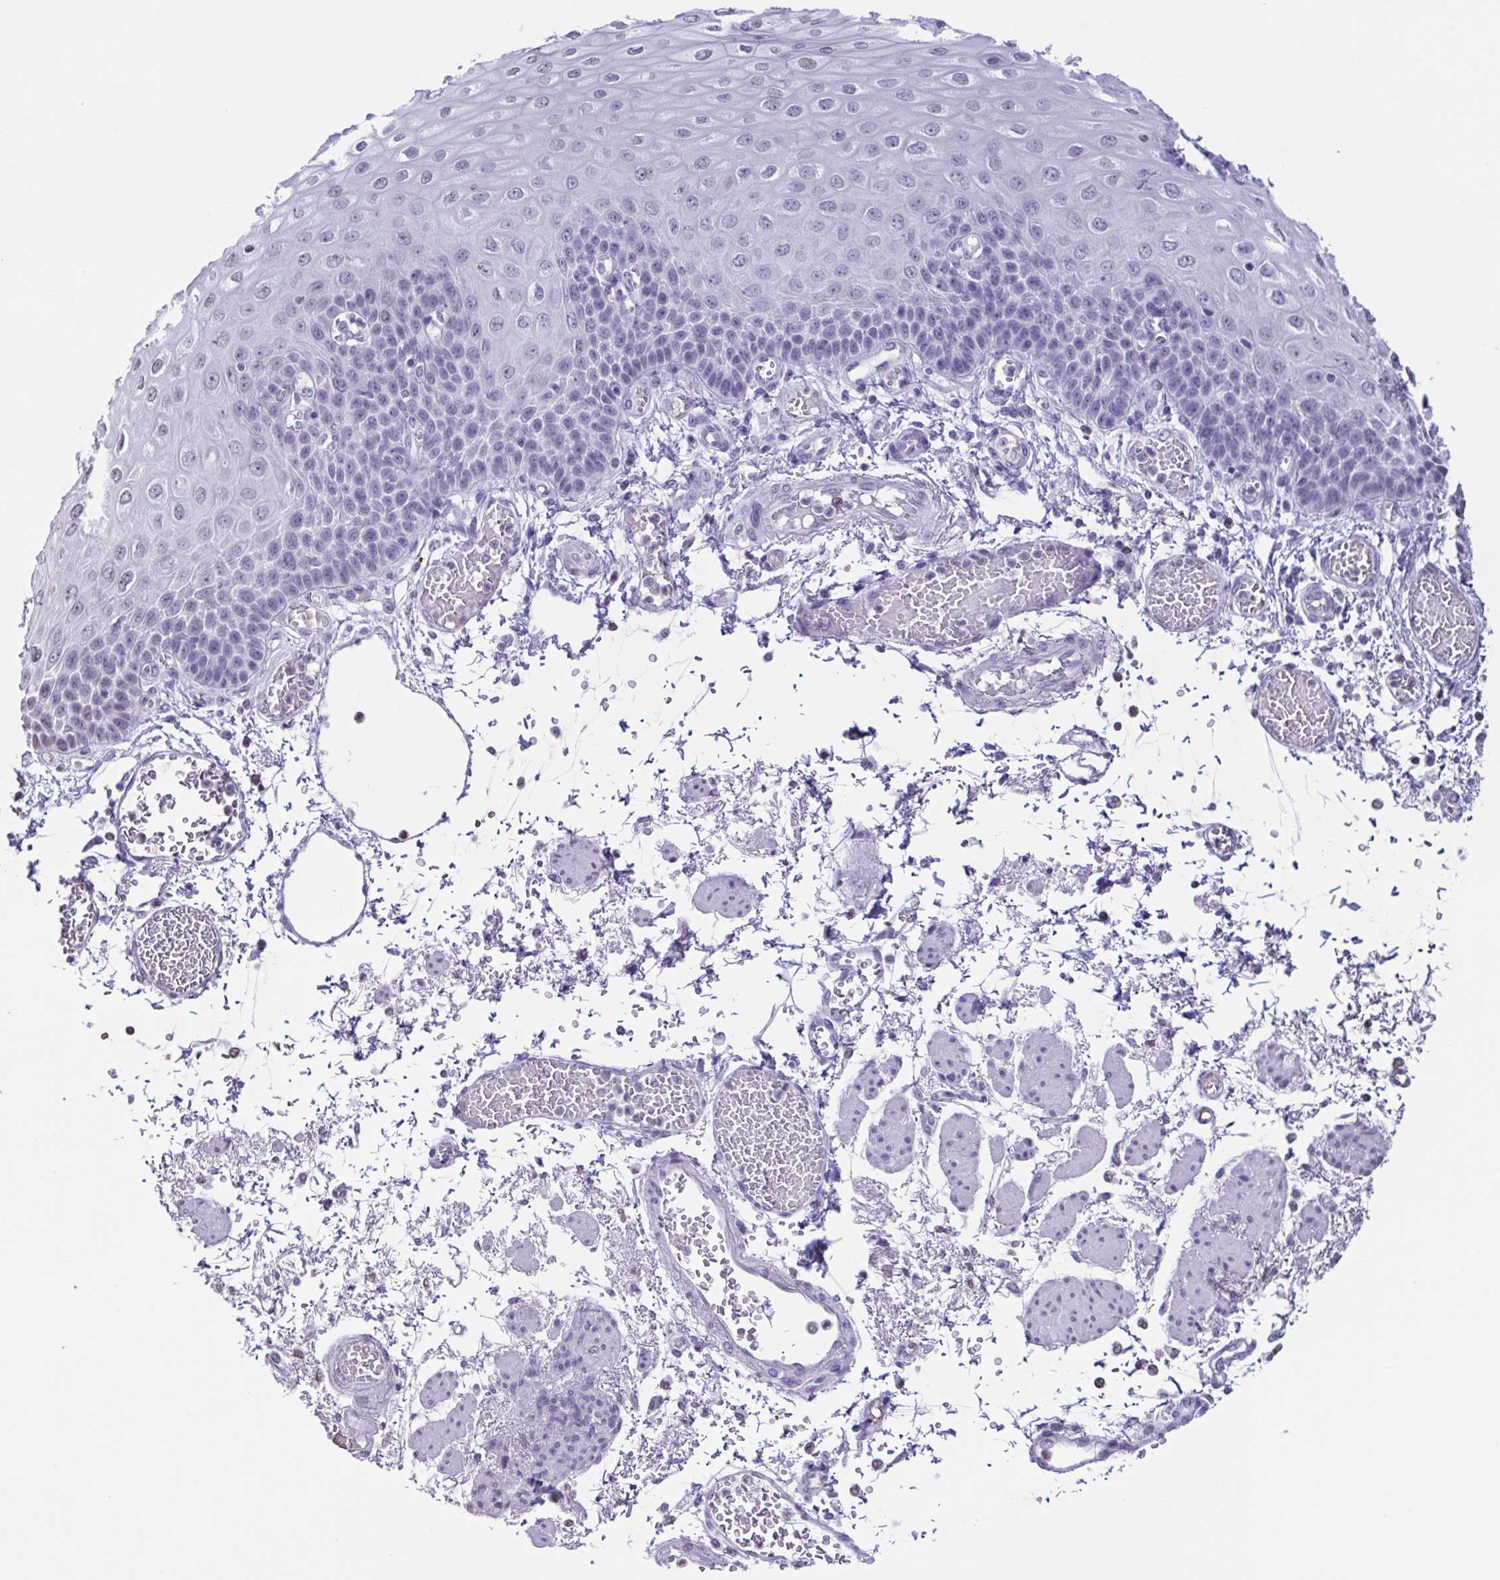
{"staining": {"intensity": "negative", "quantity": "none", "location": "none"}, "tissue": "esophagus", "cell_type": "Squamous epithelial cells", "image_type": "normal", "snomed": [{"axis": "morphology", "description": "Normal tissue, NOS"}, {"axis": "morphology", "description": "Adenocarcinoma, NOS"}, {"axis": "topography", "description": "Esophagus"}], "caption": "An IHC image of unremarkable esophagus is shown. There is no staining in squamous epithelial cells of esophagus. (Stains: DAB immunohistochemistry (IHC) with hematoxylin counter stain, Microscopy: brightfield microscopy at high magnification).", "gene": "VCX2", "patient": {"sex": "male", "age": 81}}